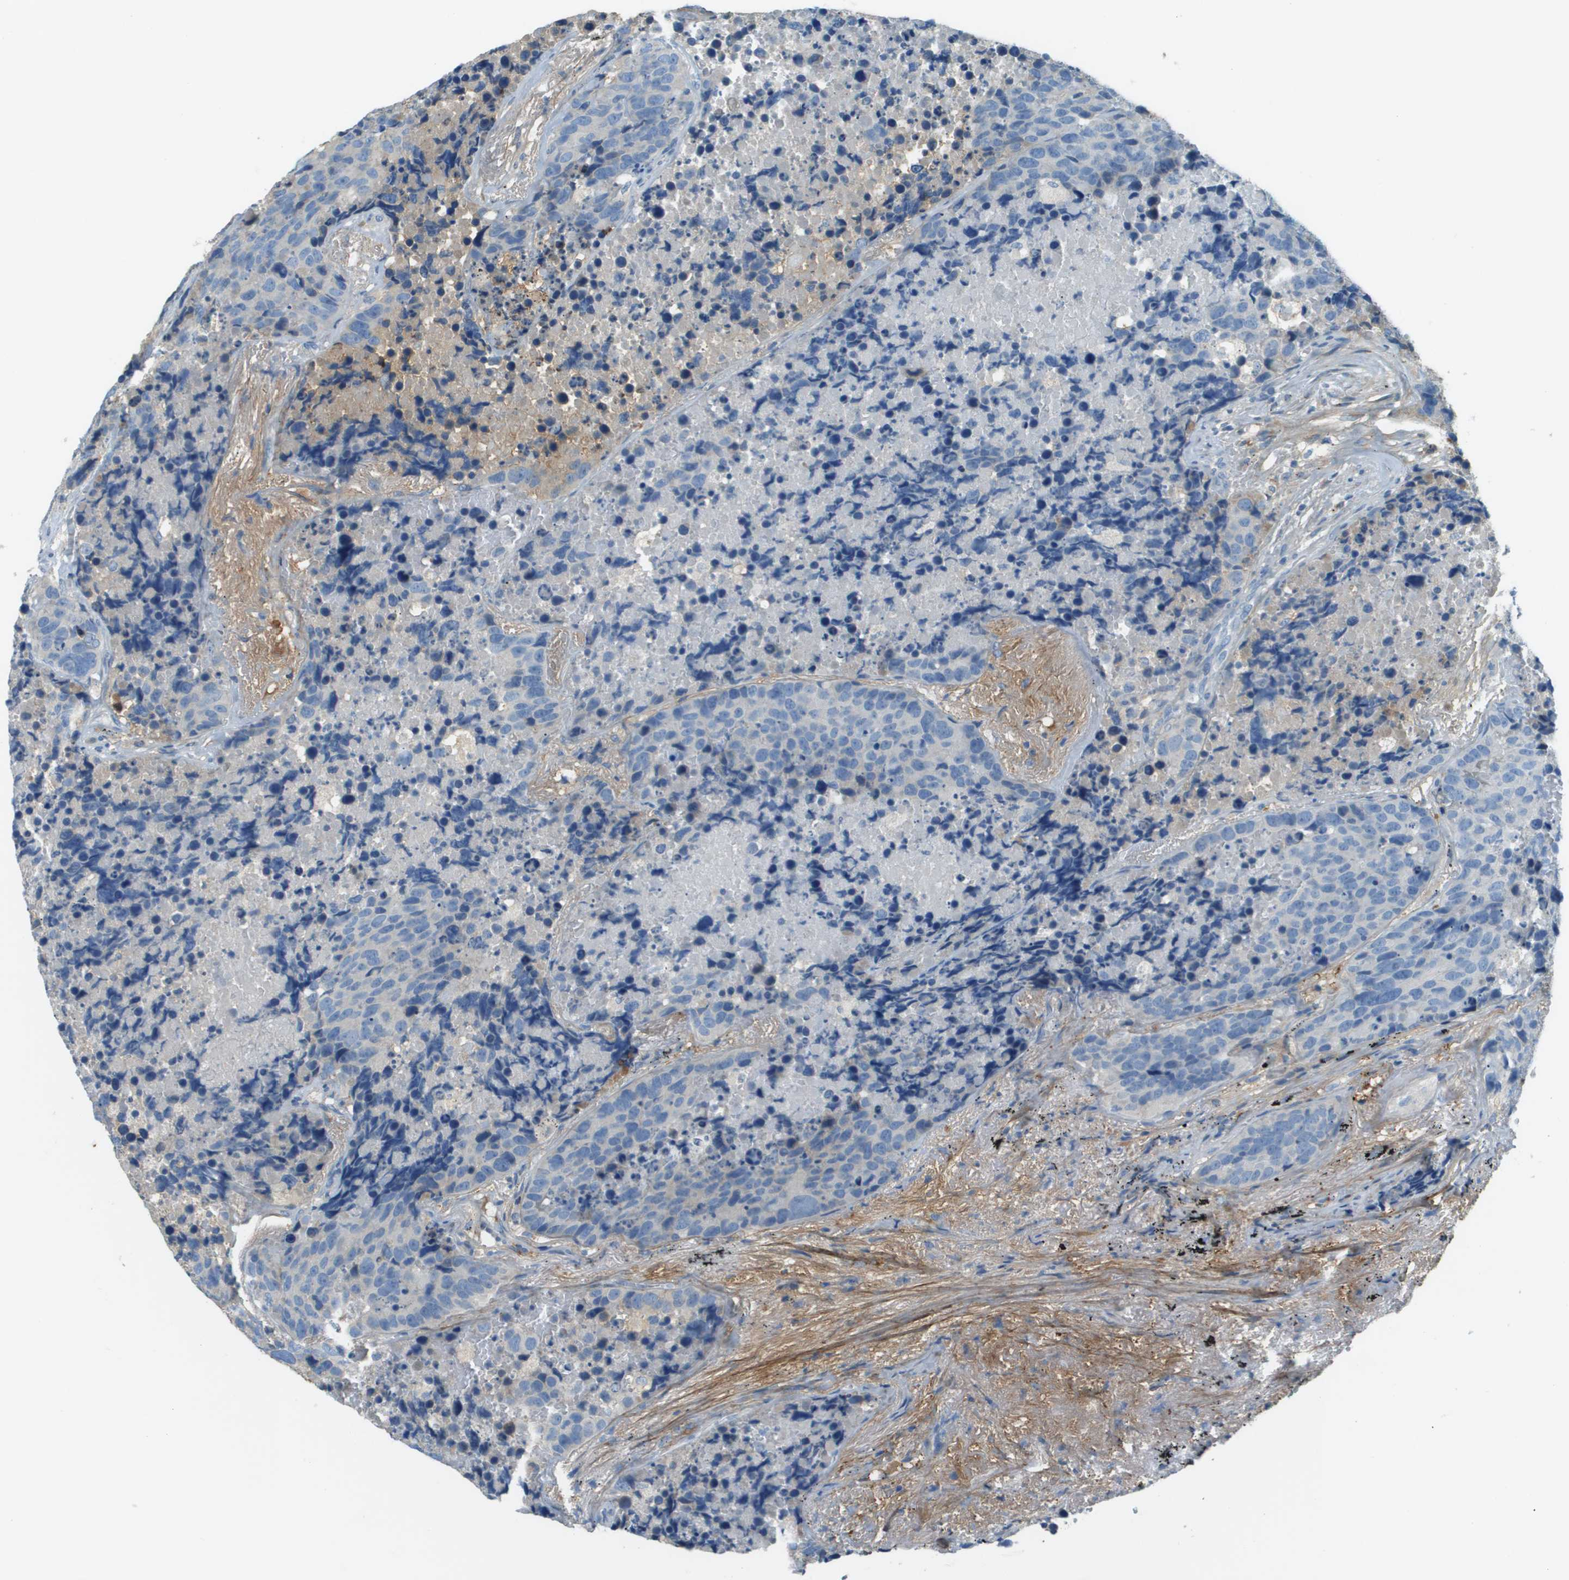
{"staining": {"intensity": "negative", "quantity": "none", "location": "none"}, "tissue": "carcinoid", "cell_type": "Tumor cells", "image_type": "cancer", "snomed": [{"axis": "morphology", "description": "Carcinoid, malignant, NOS"}, {"axis": "topography", "description": "Lung"}], "caption": "Immunohistochemistry (IHC) of human carcinoid displays no expression in tumor cells. The staining was performed using DAB (3,3'-diaminobenzidine) to visualize the protein expression in brown, while the nuclei were stained in blue with hematoxylin (Magnification: 20x).", "gene": "DCN", "patient": {"sex": "male", "age": 60}}